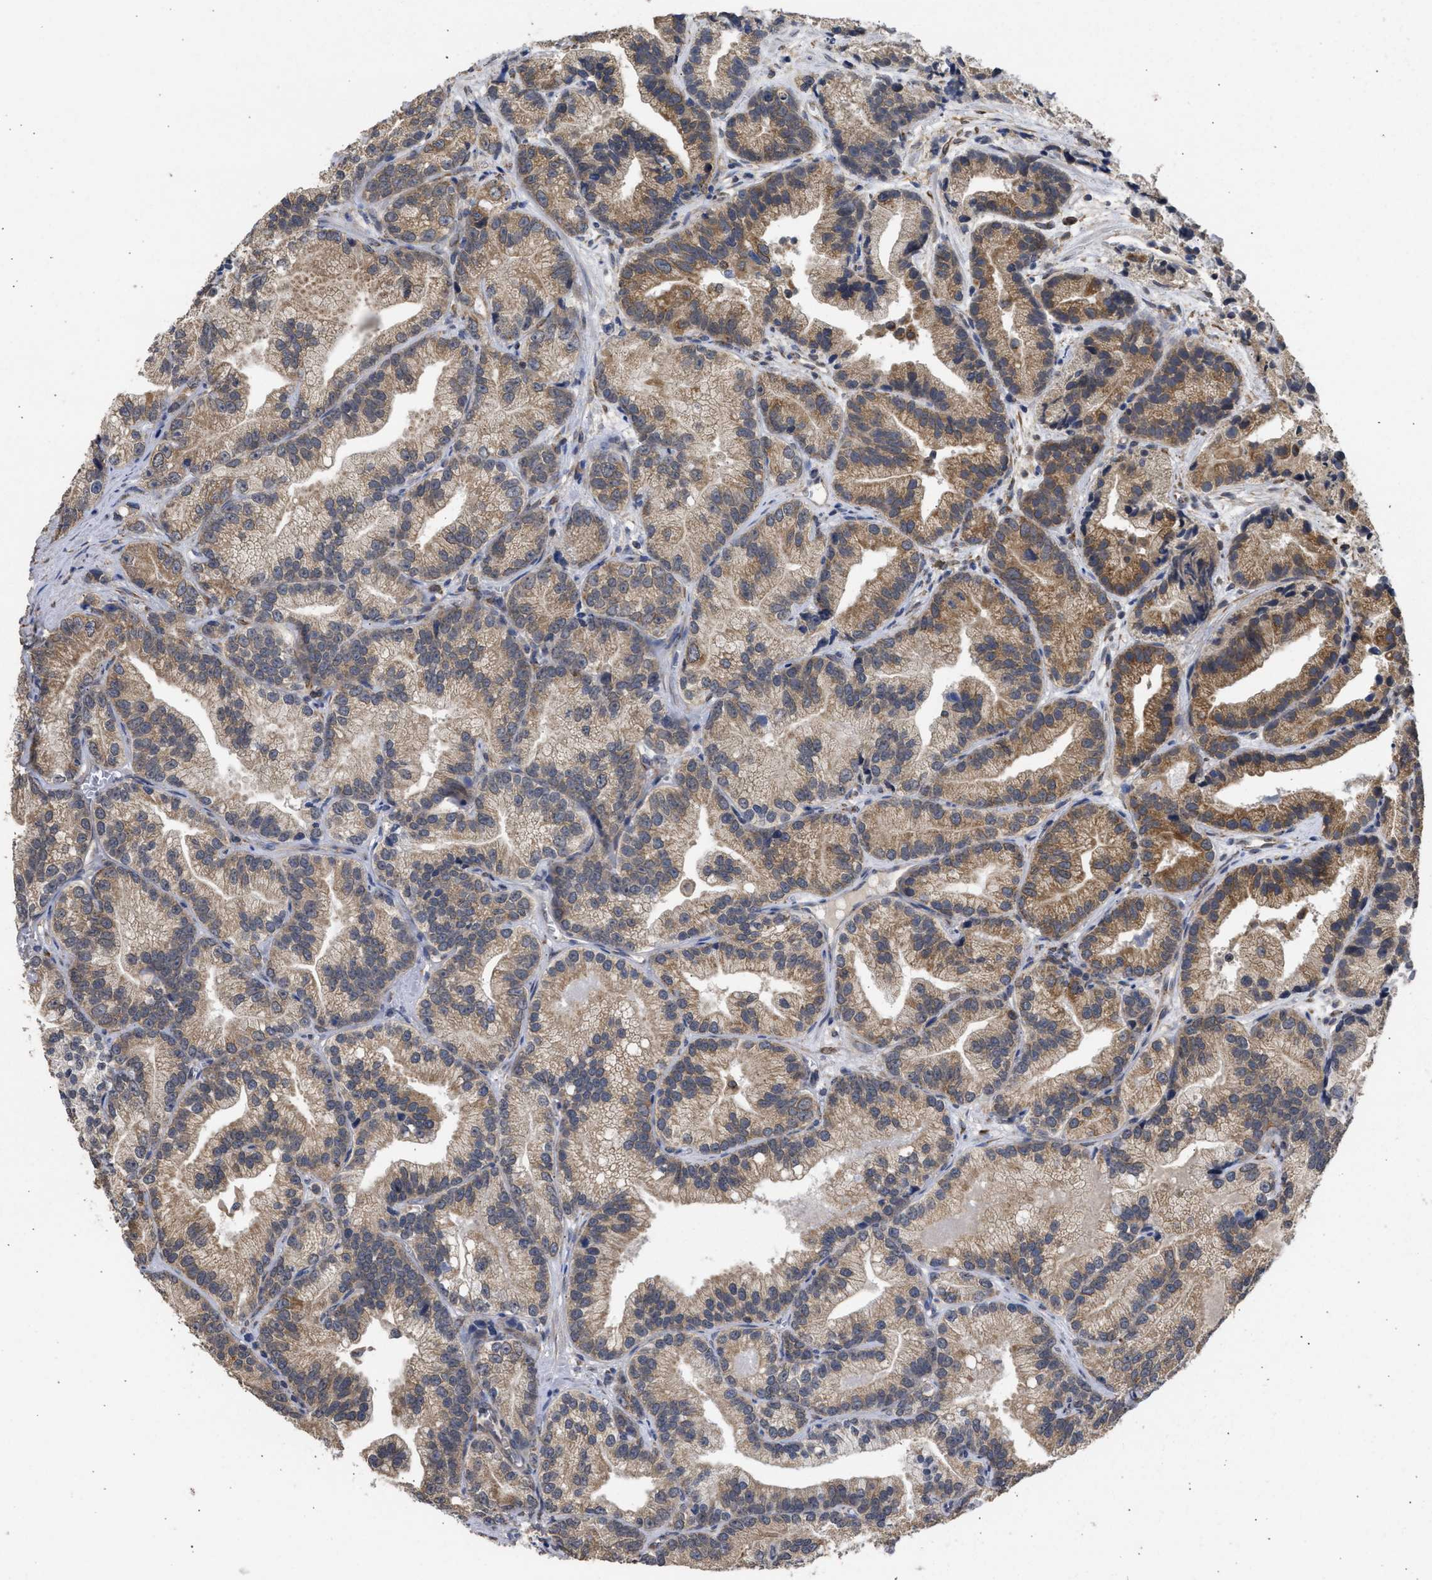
{"staining": {"intensity": "moderate", "quantity": ">75%", "location": "cytoplasmic/membranous"}, "tissue": "prostate cancer", "cell_type": "Tumor cells", "image_type": "cancer", "snomed": [{"axis": "morphology", "description": "Adenocarcinoma, Low grade"}, {"axis": "topography", "description": "Prostate"}], "caption": "A medium amount of moderate cytoplasmic/membranous positivity is present in about >75% of tumor cells in prostate low-grade adenocarcinoma tissue.", "gene": "DNAJC1", "patient": {"sex": "male", "age": 89}}